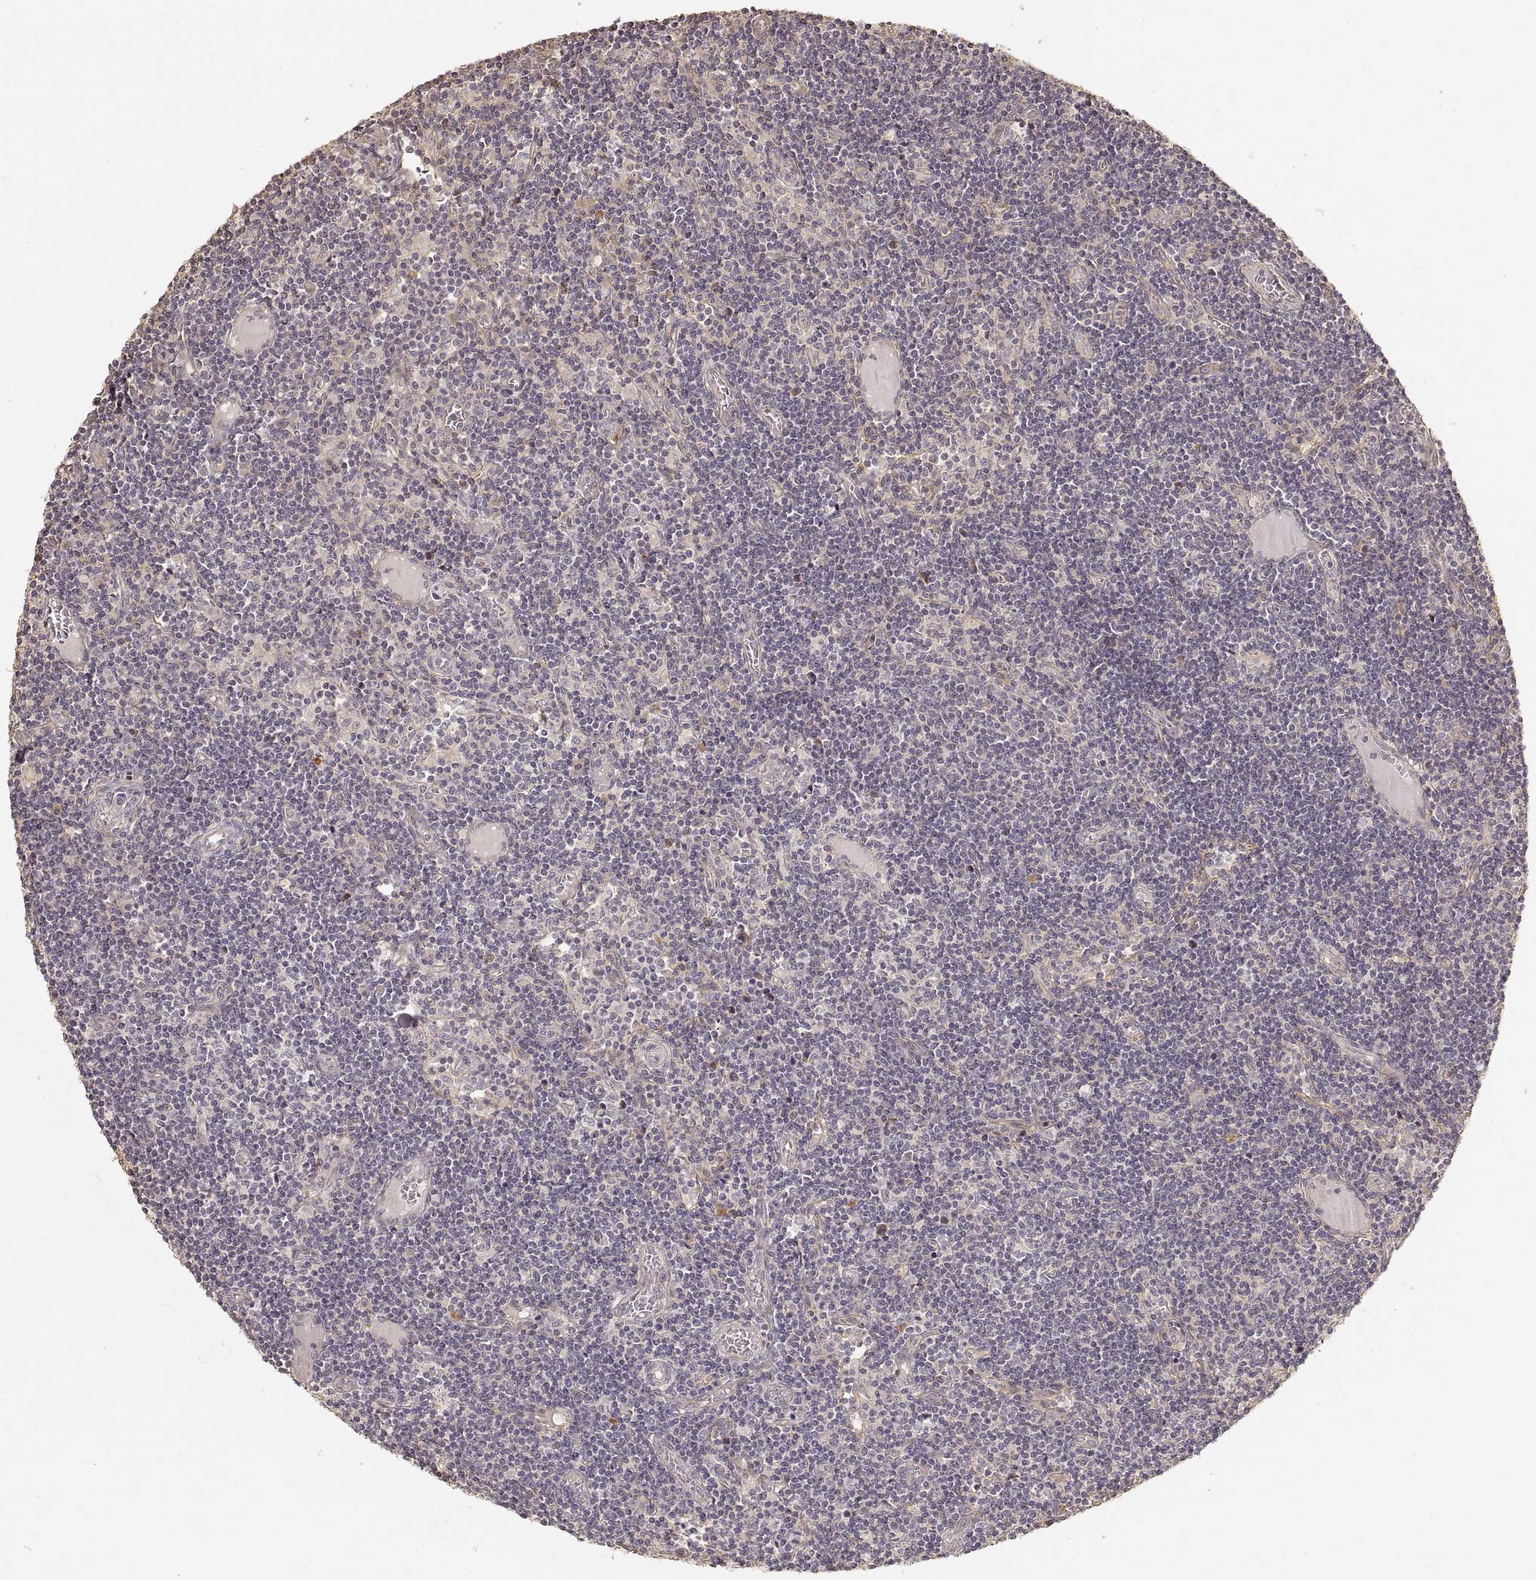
{"staining": {"intensity": "negative", "quantity": "none", "location": "none"}, "tissue": "lymph node", "cell_type": "Germinal center cells", "image_type": "normal", "snomed": [{"axis": "morphology", "description": "Normal tissue, NOS"}, {"axis": "topography", "description": "Lymph node"}], "caption": "Benign lymph node was stained to show a protein in brown. There is no significant staining in germinal center cells. Brightfield microscopy of IHC stained with DAB (3,3'-diaminobenzidine) (brown) and hematoxylin (blue), captured at high magnification.", "gene": "LAMA4", "patient": {"sex": "female", "age": 72}}